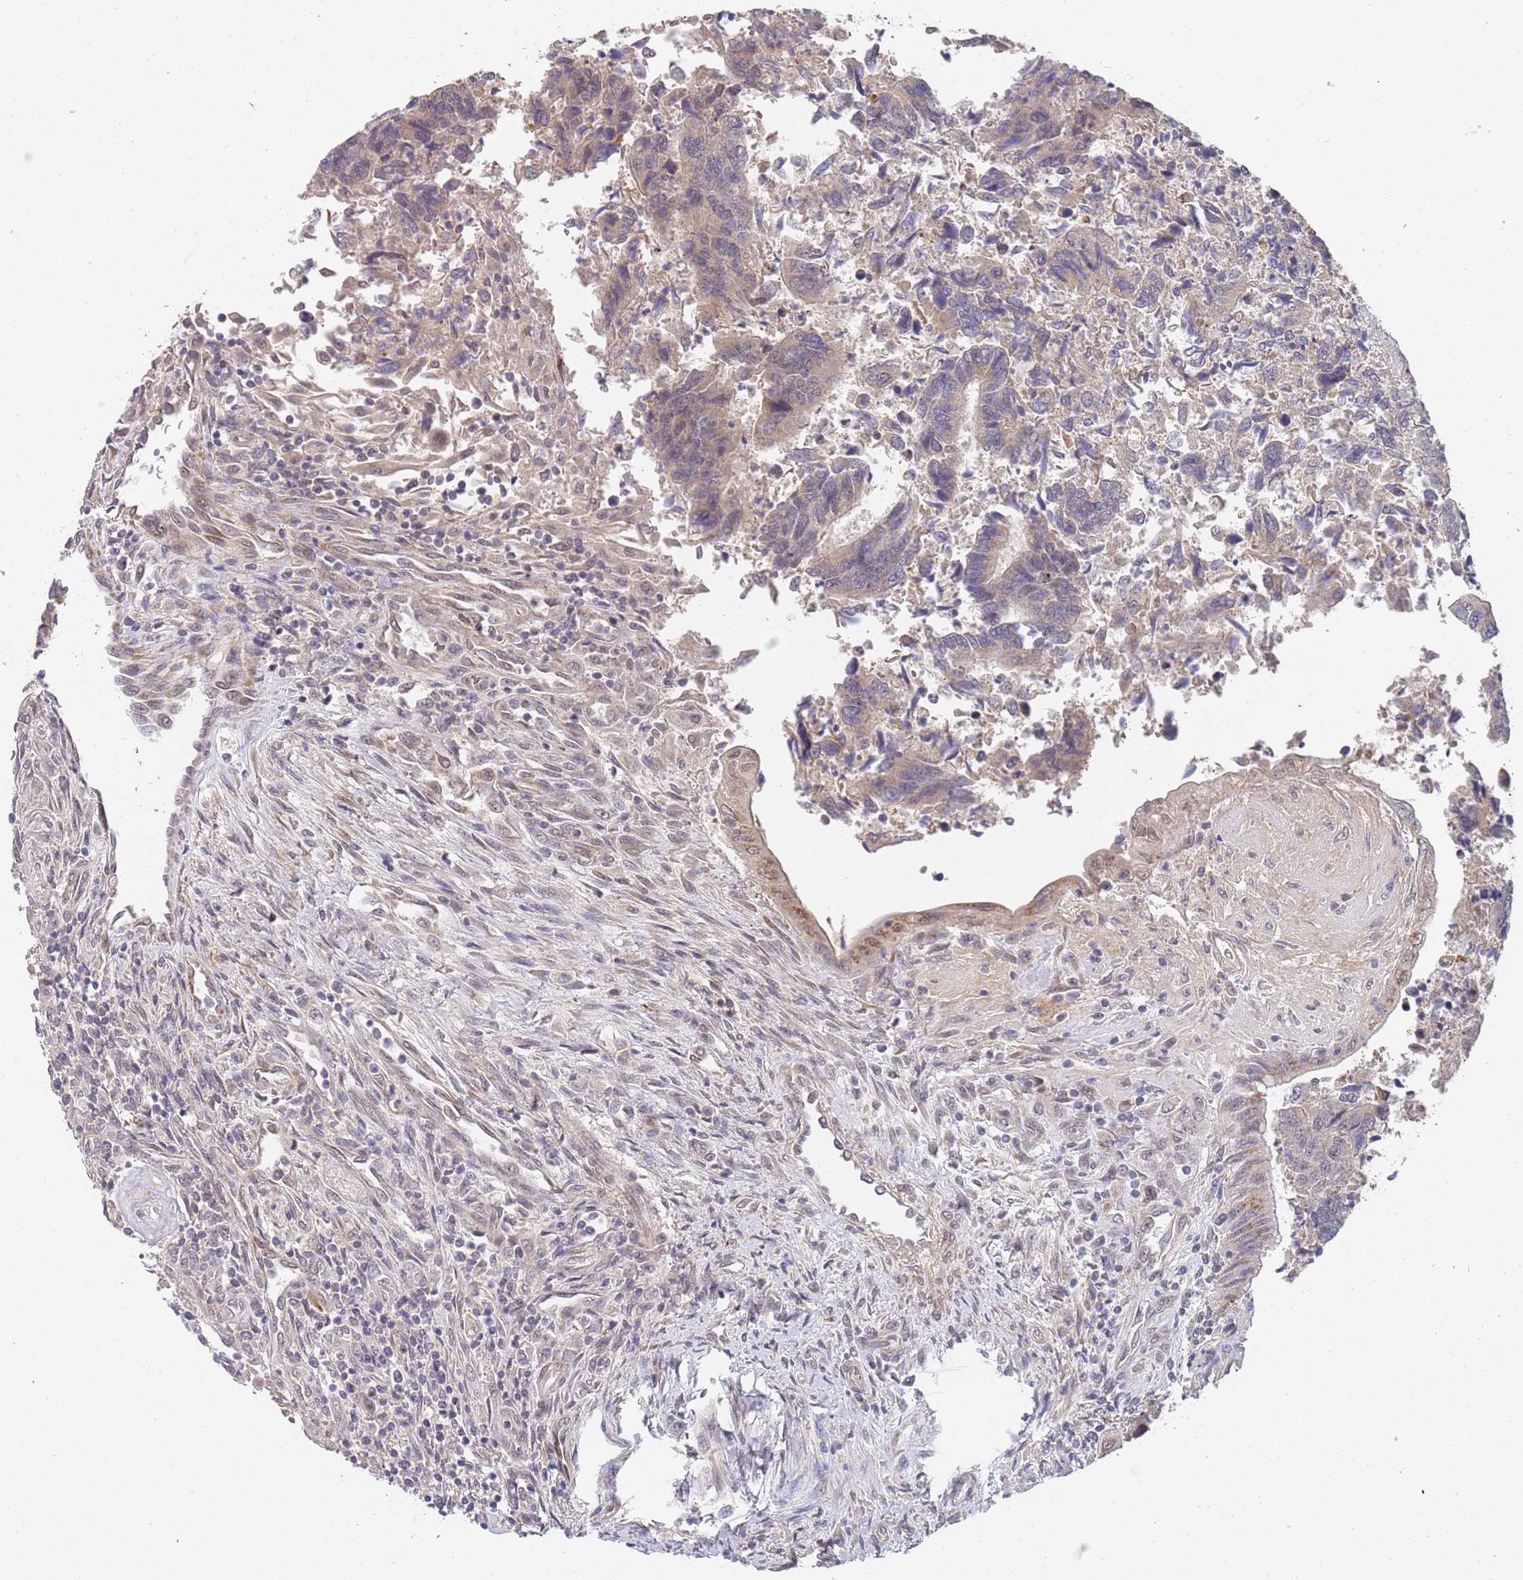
{"staining": {"intensity": "negative", "quantity": "none", "location": "none"}, "tissue": "colorectal cancer", "cell_type": "Tumor cells", "image_type": "cancer", "snomed": [{"axis": "morphology", "description": "Adenocarcinoma, NOS"}, {"axis": "topography", "description": "Colon"}], "caption": "This is a photomicrograph of immunohistochemistry staining of colorectal cancer, which shows no expression in tumor cells.", "gene": "B4GALT4", "patient": {"sex": "female", "age": 67}}